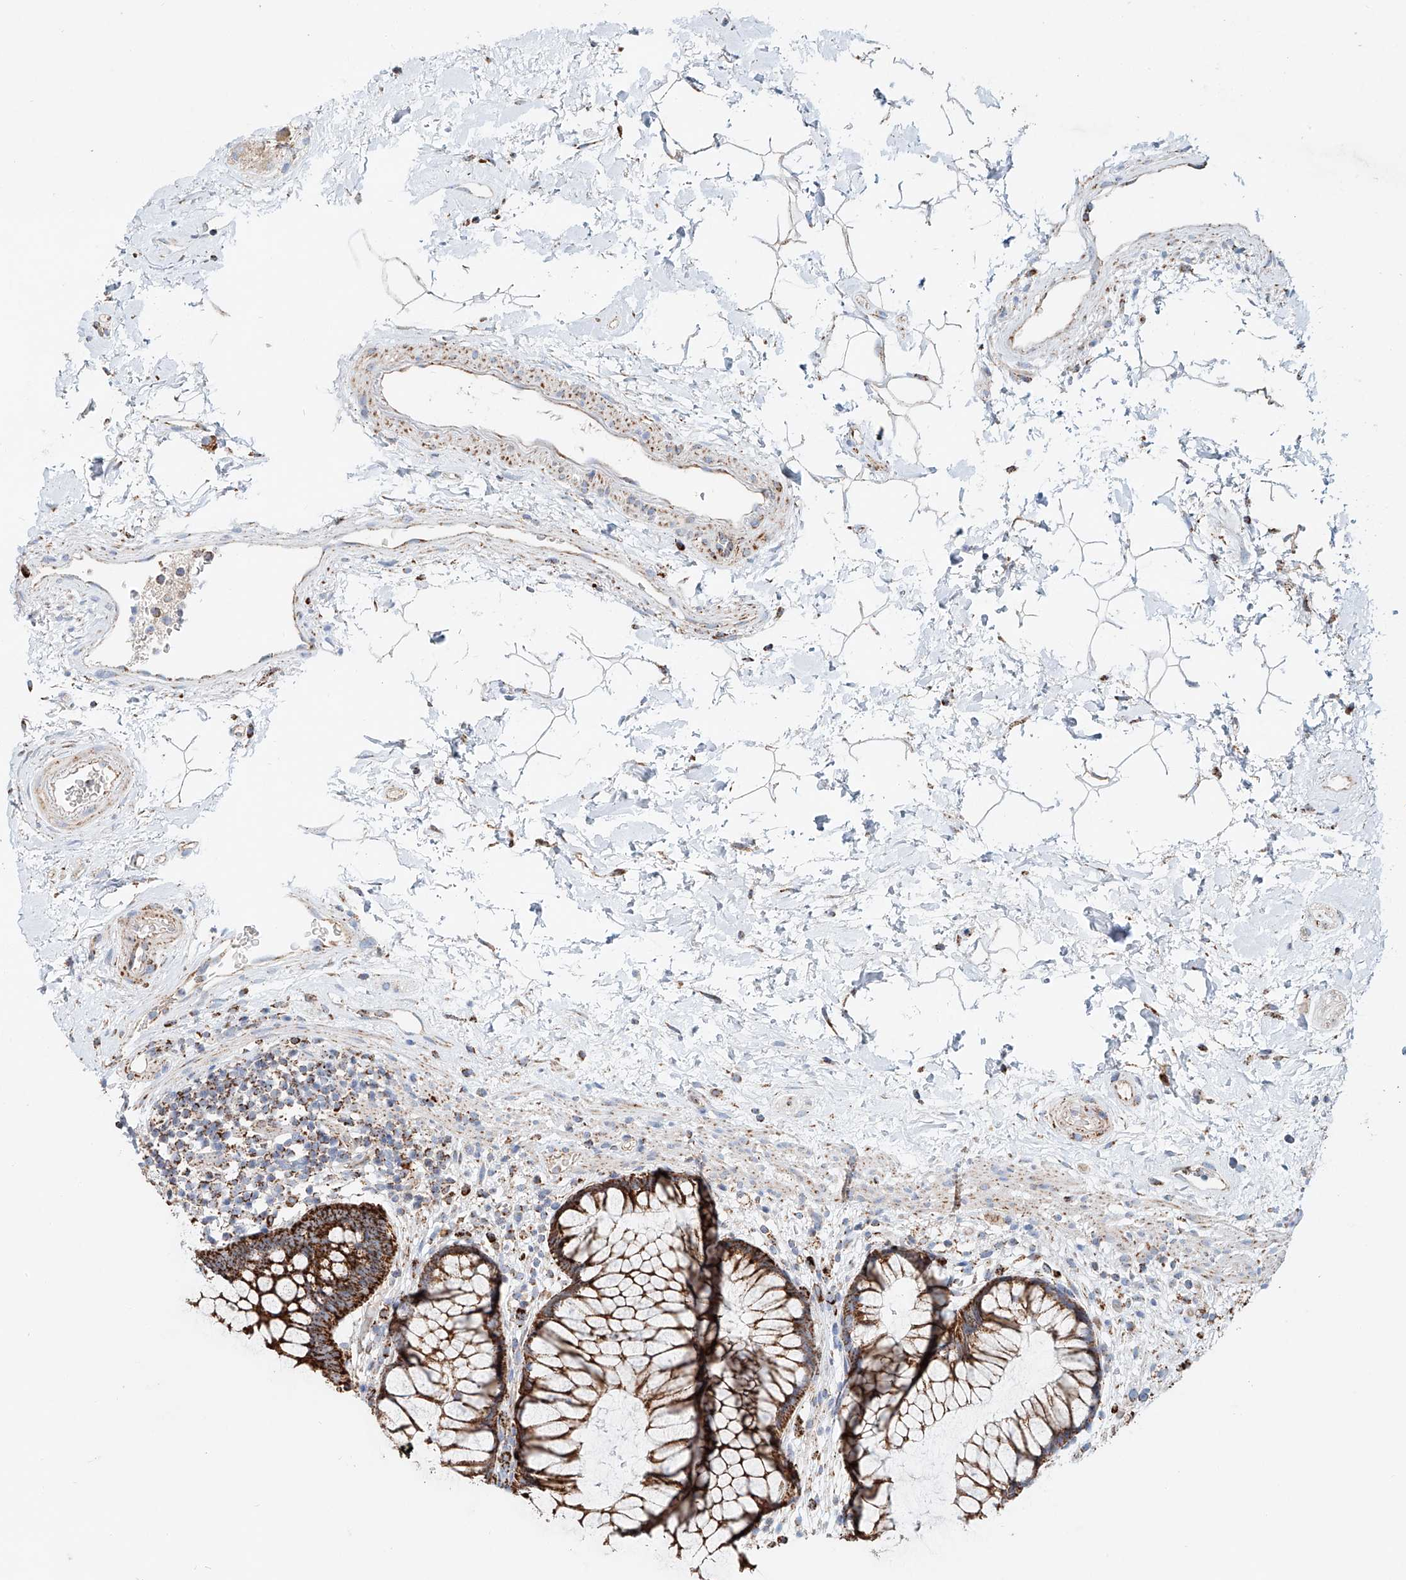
{"staining": {"intensity": "strong", "quantity": ">75%", "location": "cytoplasmic/membranous"}, "tissue": "rectum", "cell_type": "Glandular cells", "image_type": "normal", "snomed": [{"axis": "morphology", "description": "Normal tissue, NOS"}, {"axis": "topography", "description": "Rectum"}], "caption": "High-power microscopy captured an immunohistochemistry histopathology image of unremarkable rectum, revealing strong cytoplasmic/membranous positivity in approximately >75% of glandular cells.", "gene": "CARD10", "patient": {"sex": "male", "age": 51}}